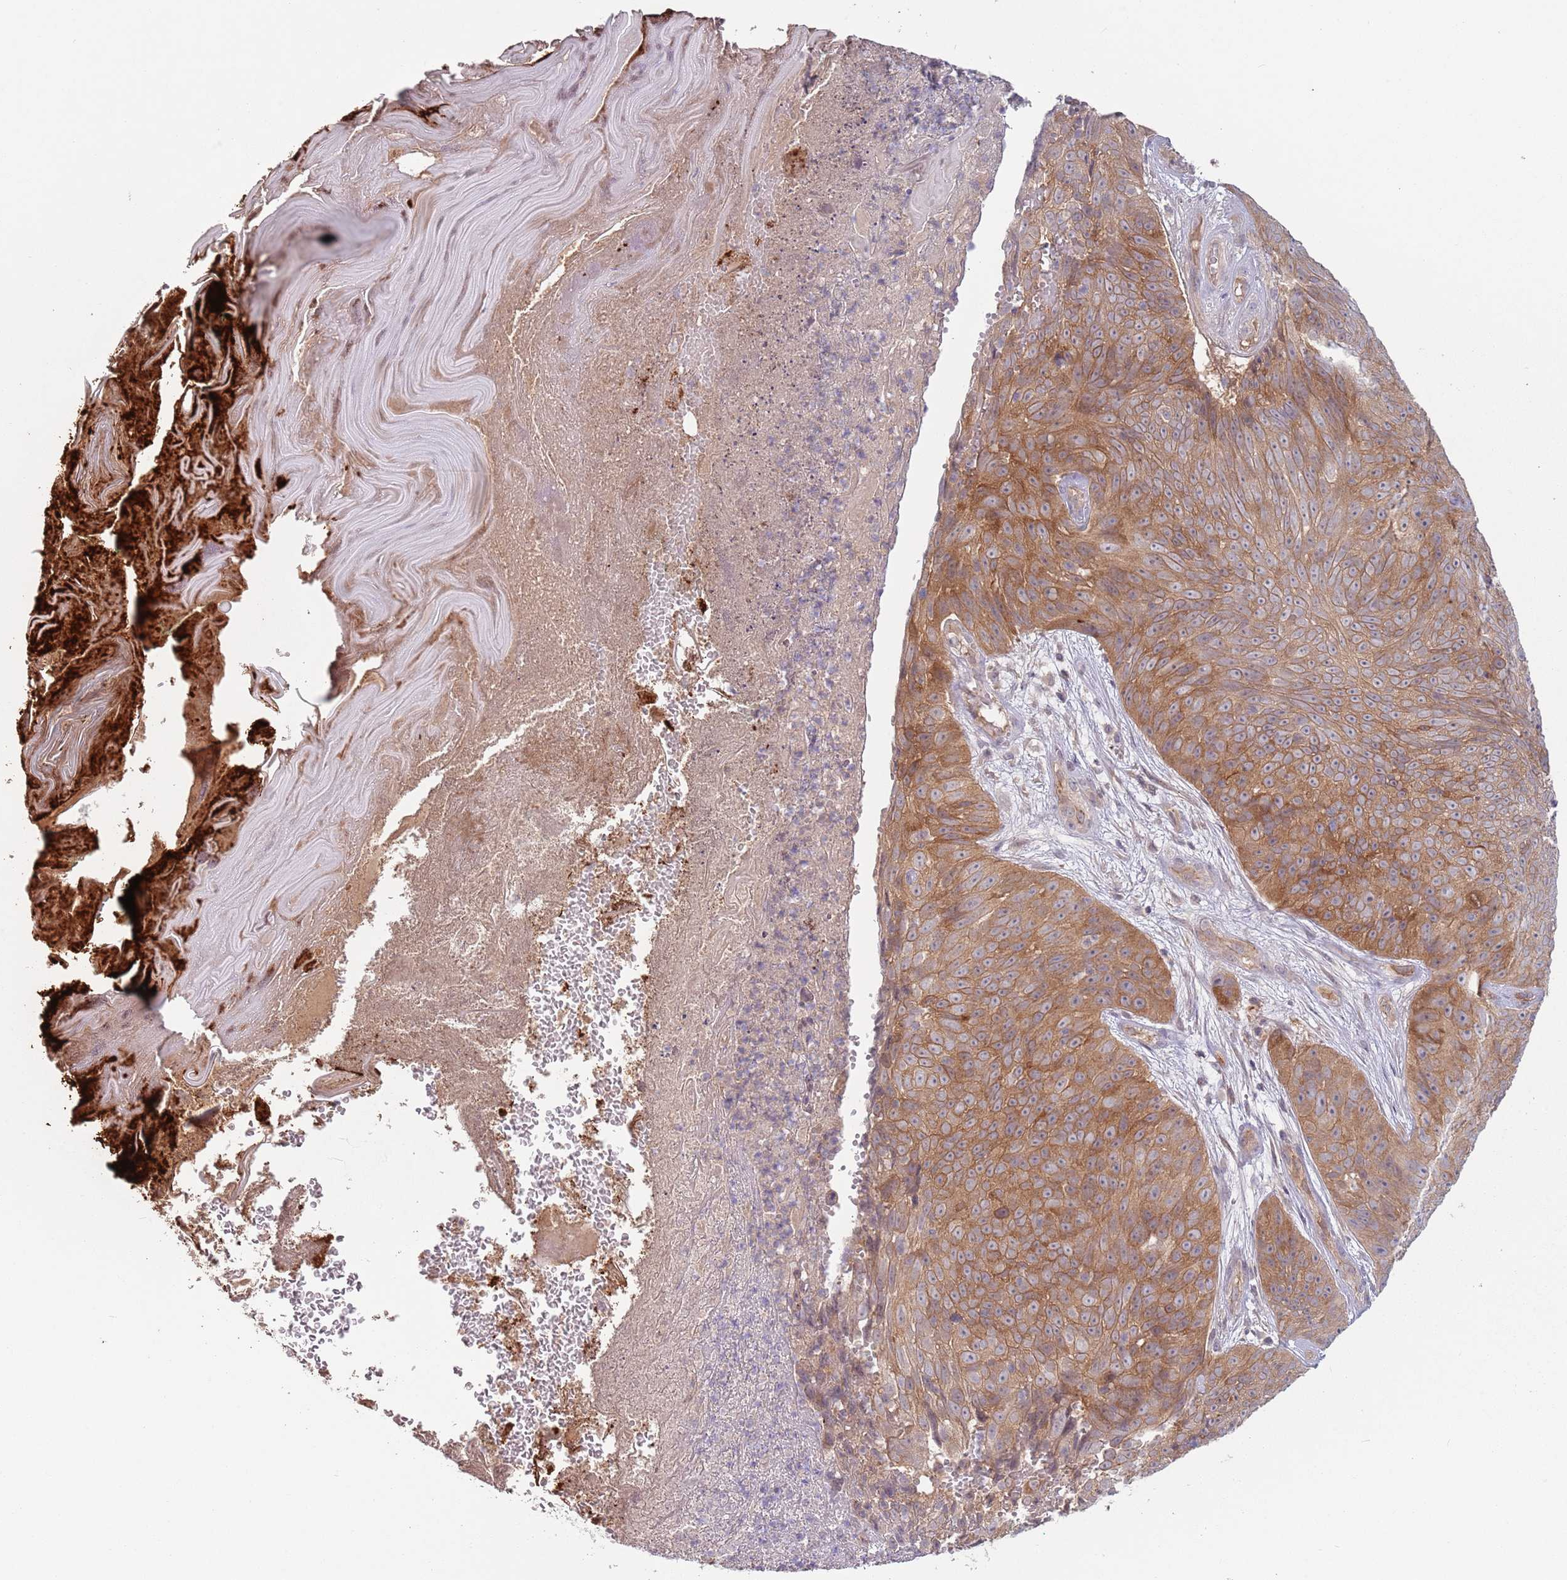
{"staining": {"intensity": "moderate", "quantity": ">75%", "location": "cytoplasmic/membranous"}, "tissue": "skin cancer", "cell_type": "Tumor cells", "image_type": "cancer", "snomed": [{"axis": "morphology", "description": "Squamous cell carcinoma, NOS"}, {"axis": "topography", "description": "Skin"}], "caption": "Immunohistochemistry (IHC) photomicrograph of neoplastic tissue: skin cancer (squamous cell carcinoma) stained using IHC demonstrates medium levels of moderate protein expression localized specifically in the cytoplasmic/membranous of tumor cells, appearing as a cytoplasmic/membranous brown color.", "gene": "SAV1", "patient": {"sex": "female", "age": 87}}